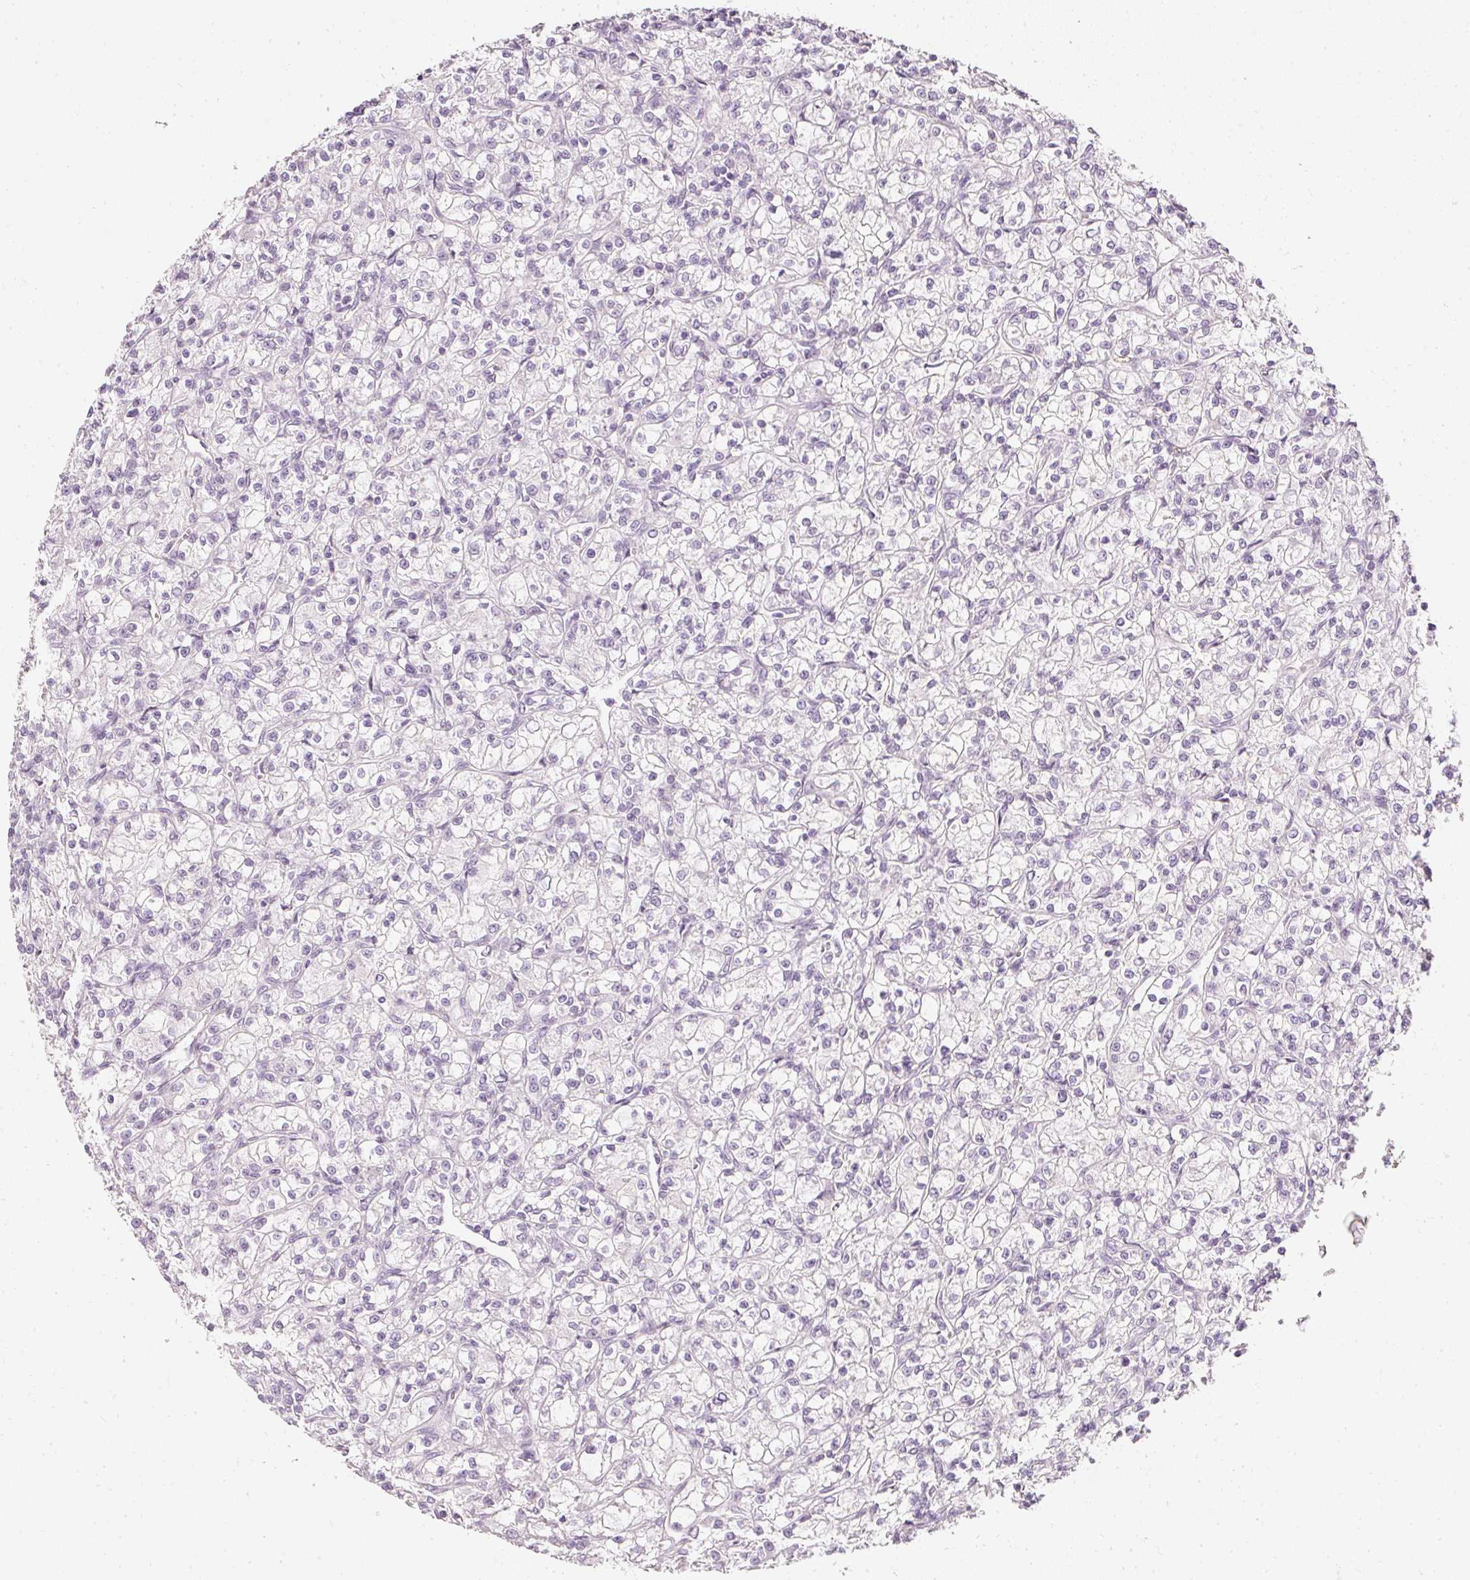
{"staining": {"intensity": "negative", "quantity": "none", "location": "none"}, "tissue": "renal cancer", "cell_type": "Tumor cells", "image_type": "cancer", "snomed": [{"axis": "morphology", "description": "Adenocarcinoma, NOS"}, {"axis": "topography", "description": "Kidney"}], "caption": "A histopathology image of human renal cancer is negative for staining in tumor cells. (Brightfield microscopy of DAB (3,3'-diaminobenzidine) immunohistochemistry (IHC) at high magnification).", "gene": "ELAVL3", "patient": {"sex": "female", "age": 59}}